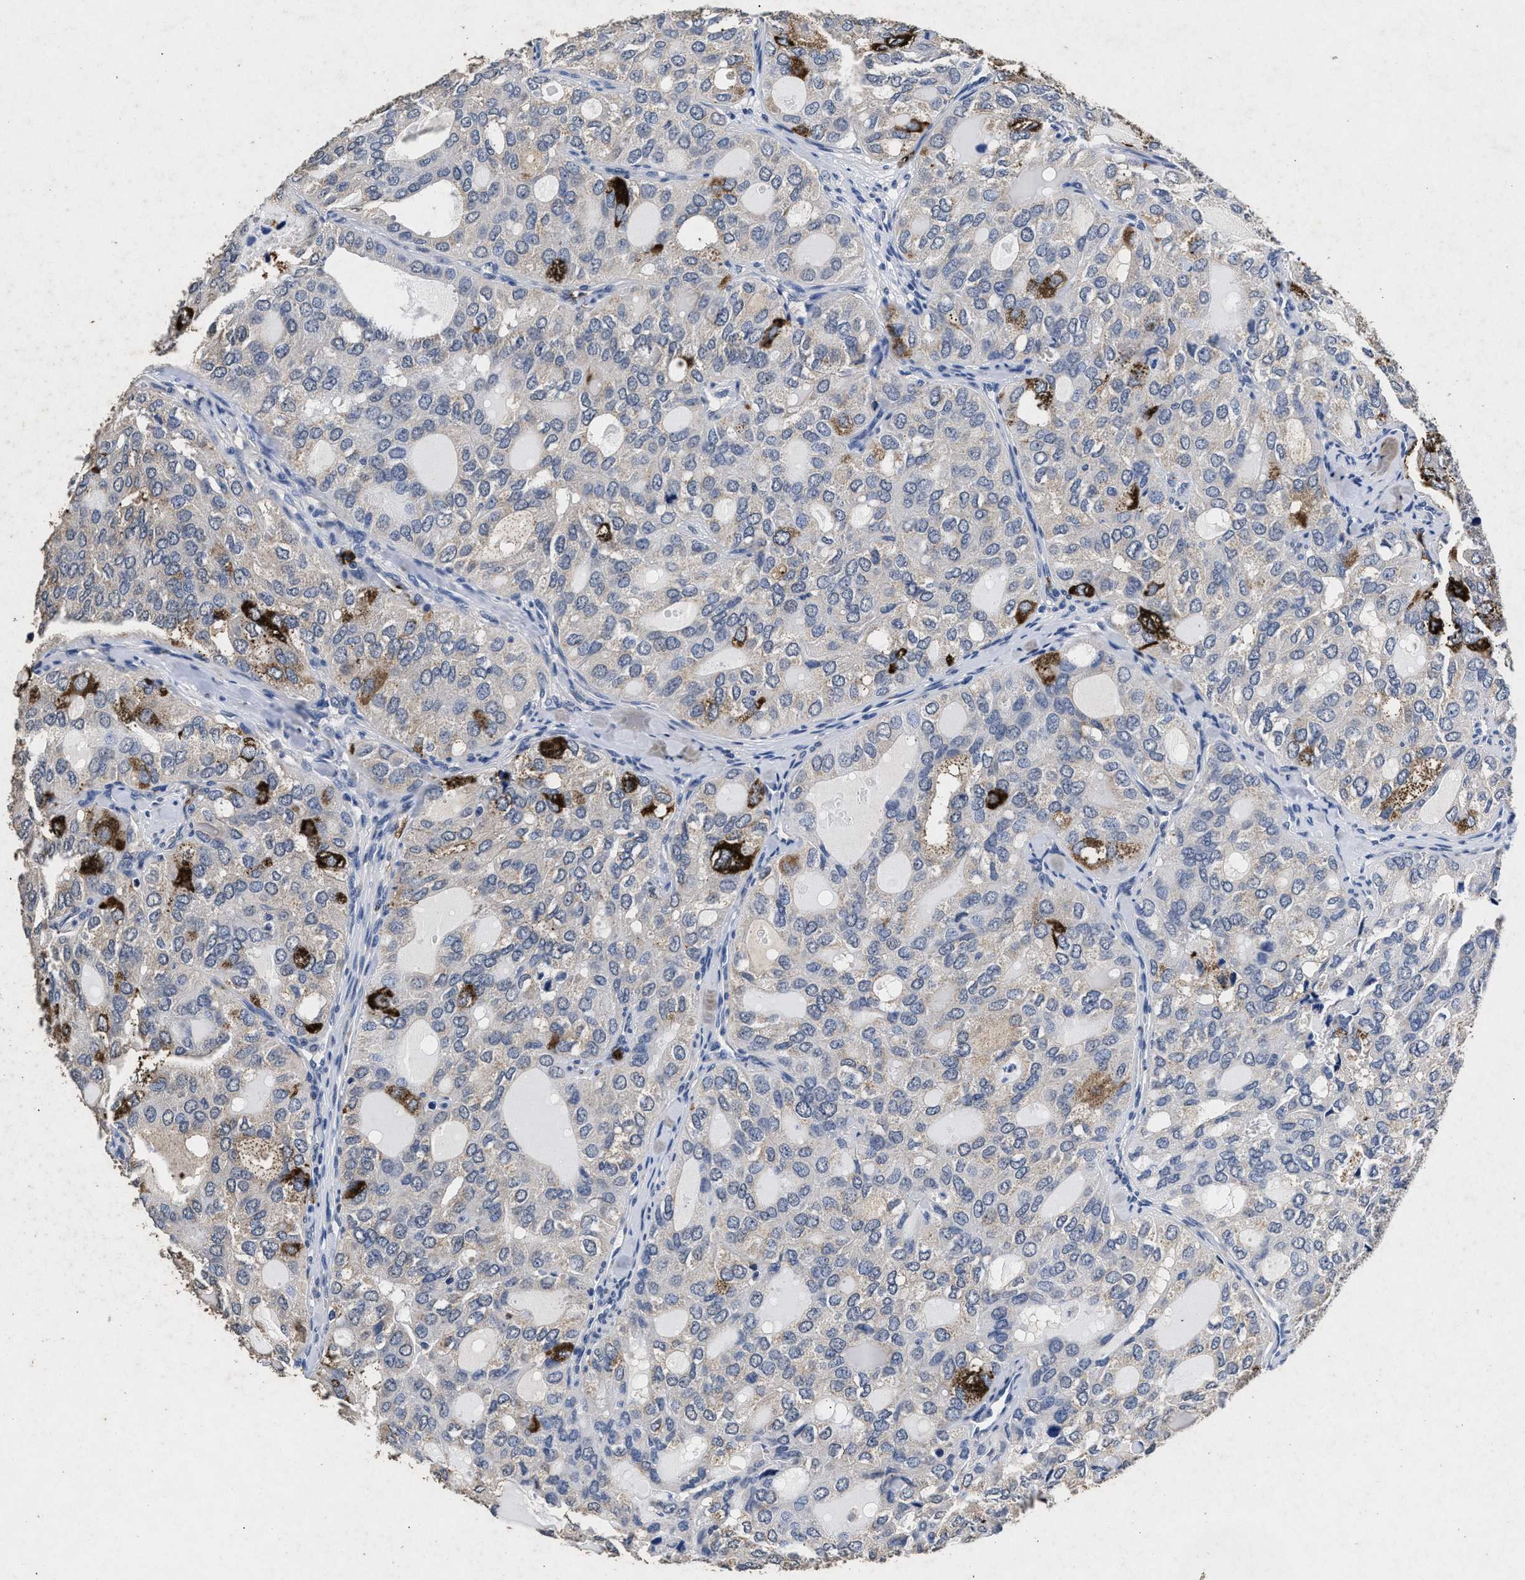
{"staining": {"intensity": "strong", "quantity": "<25%", "location": "cytoplasmic/membranous"}, "tissue": "thyroid cancer", "cell_type": "Tumor cells", "image_type": "cancer", "snomed": [{"axis": "morphology", "description": "Follicular adenoma carcinoma, NOS"}, {"axis": "topography", "description": "Thyroid gland"}], "caption": "Protein positivity by immunohistochemistry demonstrates strong cytoplasmic/membranous expression in approximately <25% of tumor cells in thyroid cancer. (brown staining indicates protein expression, while blue staining denotes nuclei).", "gene": "LTB4R2", "patient": {"sex": "male", "age": 75}}